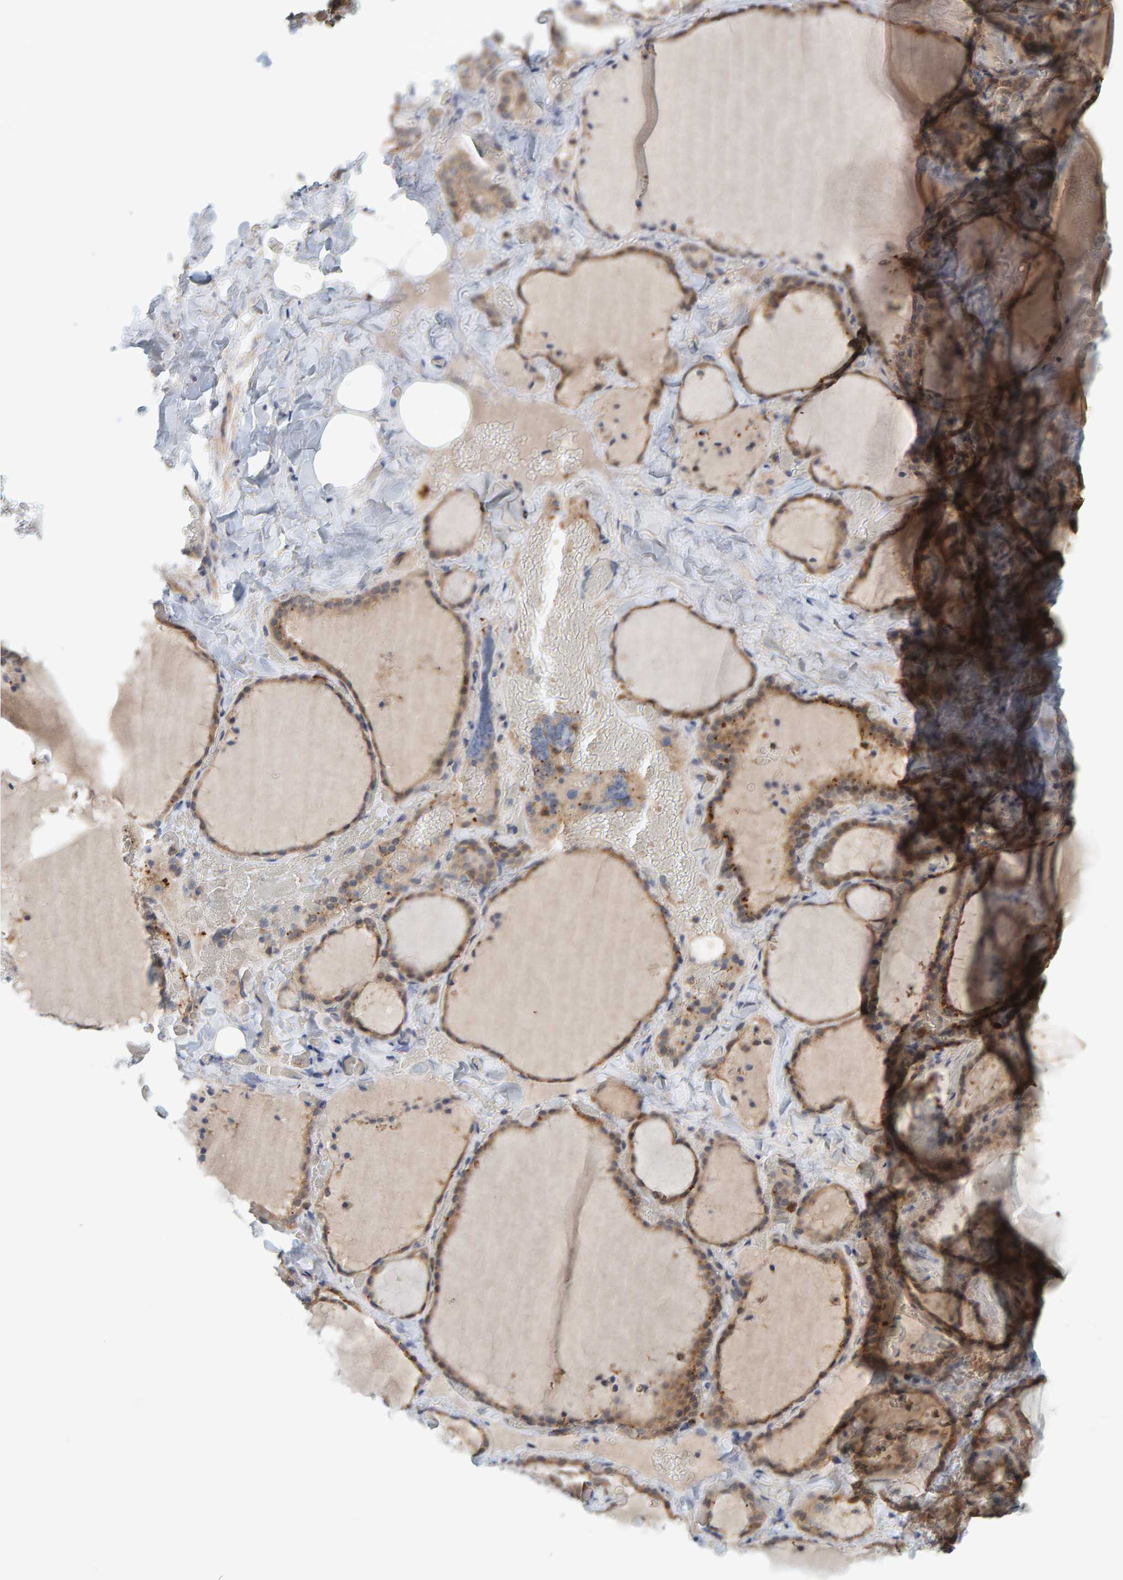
{"staining": {"intensity": "moderate", "quantity": ">75%", "location": "cytoplasmic/membranous"}, "tissue": "thyroid gland", "cell_type": "Glandular cells", "image_type": "normal", "snomed": [{"axis": "morphology", "description": "Normal tissue, NOS"}, {"axis": "topography", "description": "Thyroid gland"}], "caption": "An IHC histopathology image of unremarkable tissue is shown. Protein staining in brown shows moderate cytoplasmic/membranous positivity in thyroid gland within glandular cells.", "gene": "TATDN1", "patient": {"sex": "female", "age": 22}}